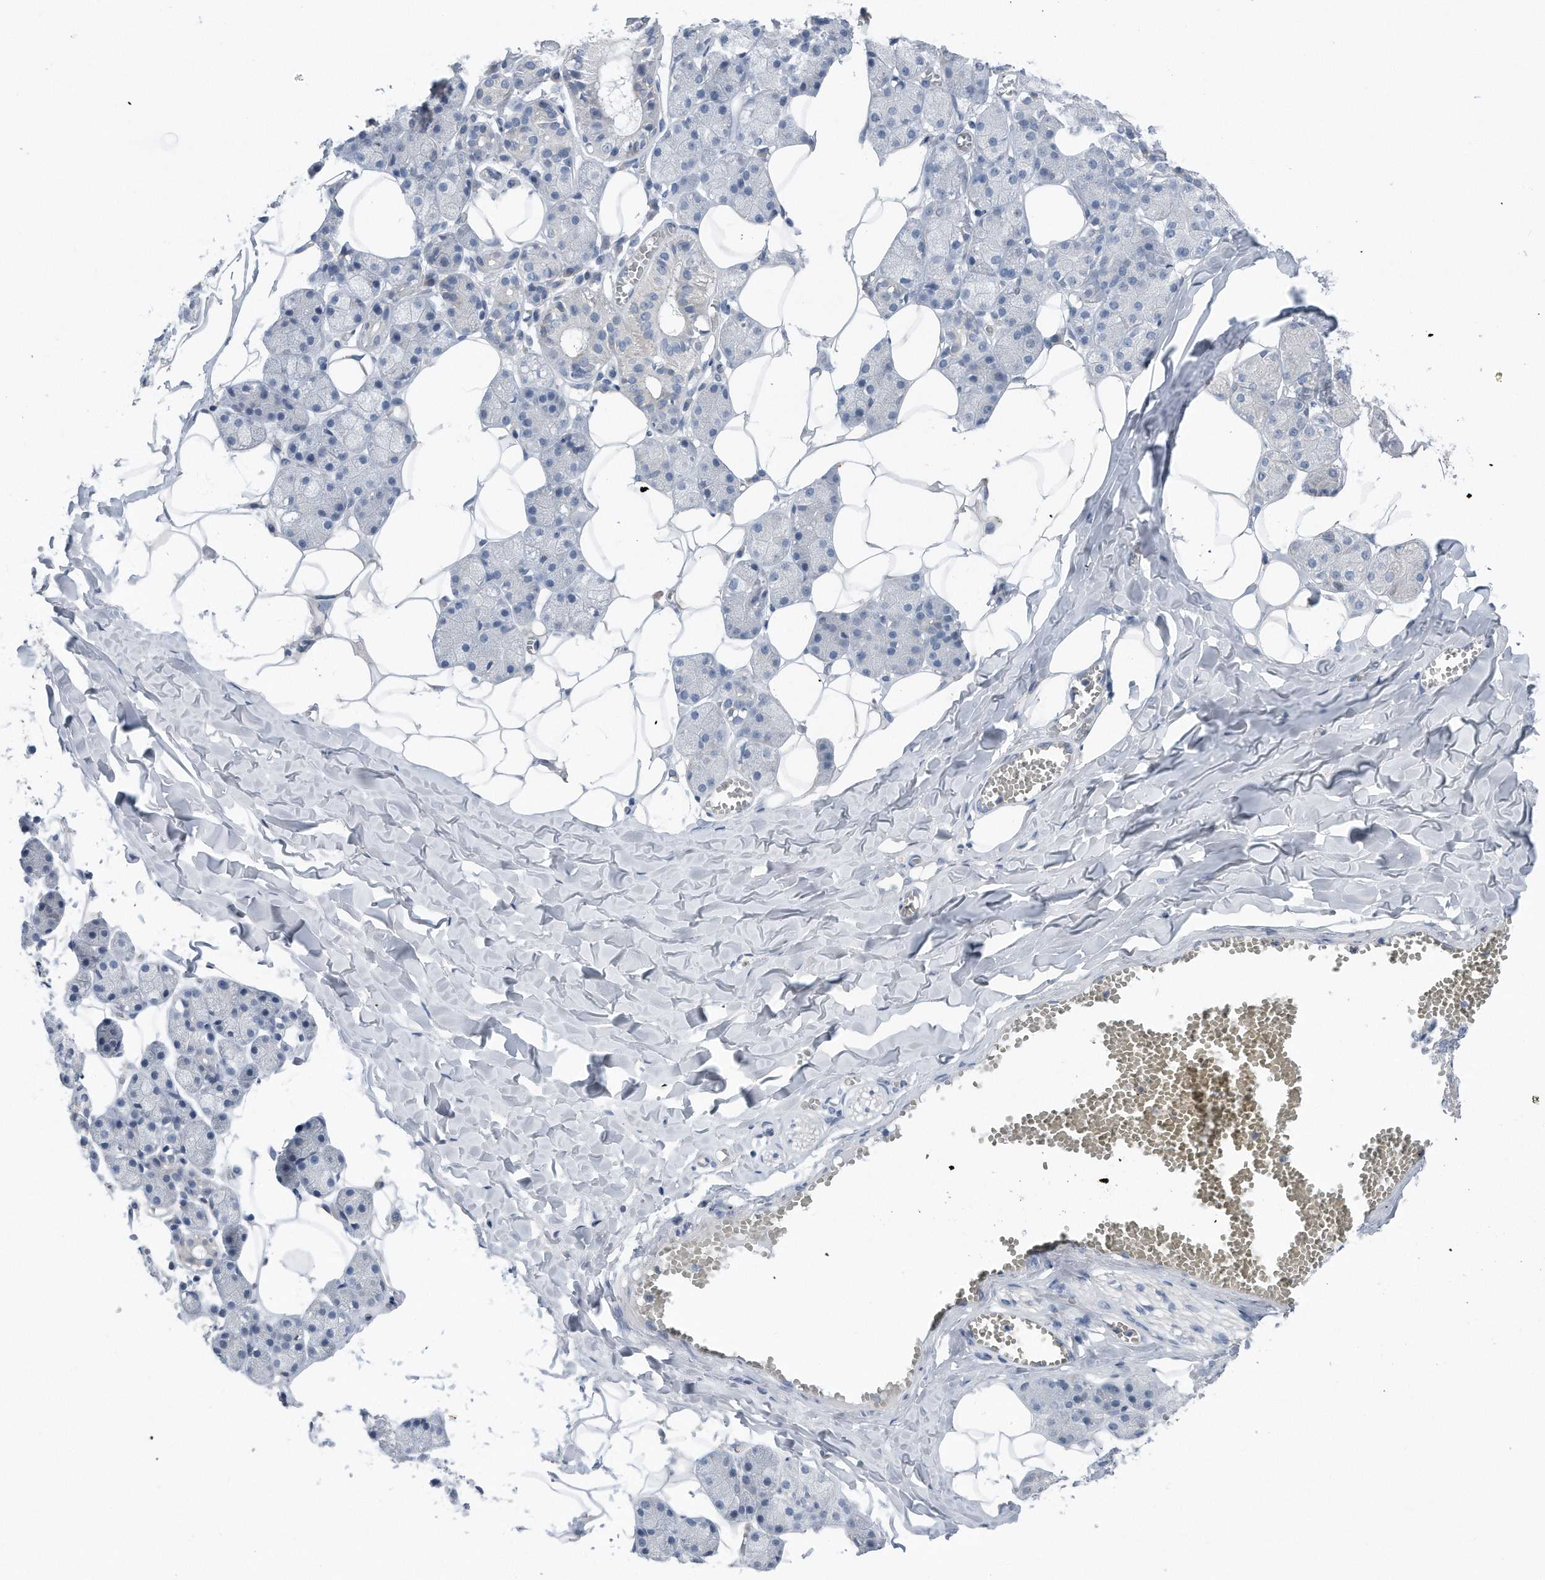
{"staining": {"intensity": "negative", "quantity": "none", "location": "none"}, "tissue": "salivary gland", "cell_type": "Glandular cells", "image_type": "normal", "snomed": [{"axis": "morphology", "description": "Normal tissue, NOS"}, {"axis": "topography", "description": "Salivary gland"}], "caption": "DAB (3,3'-diaminobenzidine) immunohistochemical staining of benign salivary gland exhibits no significant expression in glandular cells. (DAB immunohistochemistry (IHC) visualized using brightfield microscopy, high magnification).", "gene": "YRDC", "patient": {"sex": "female", "age": 33}}